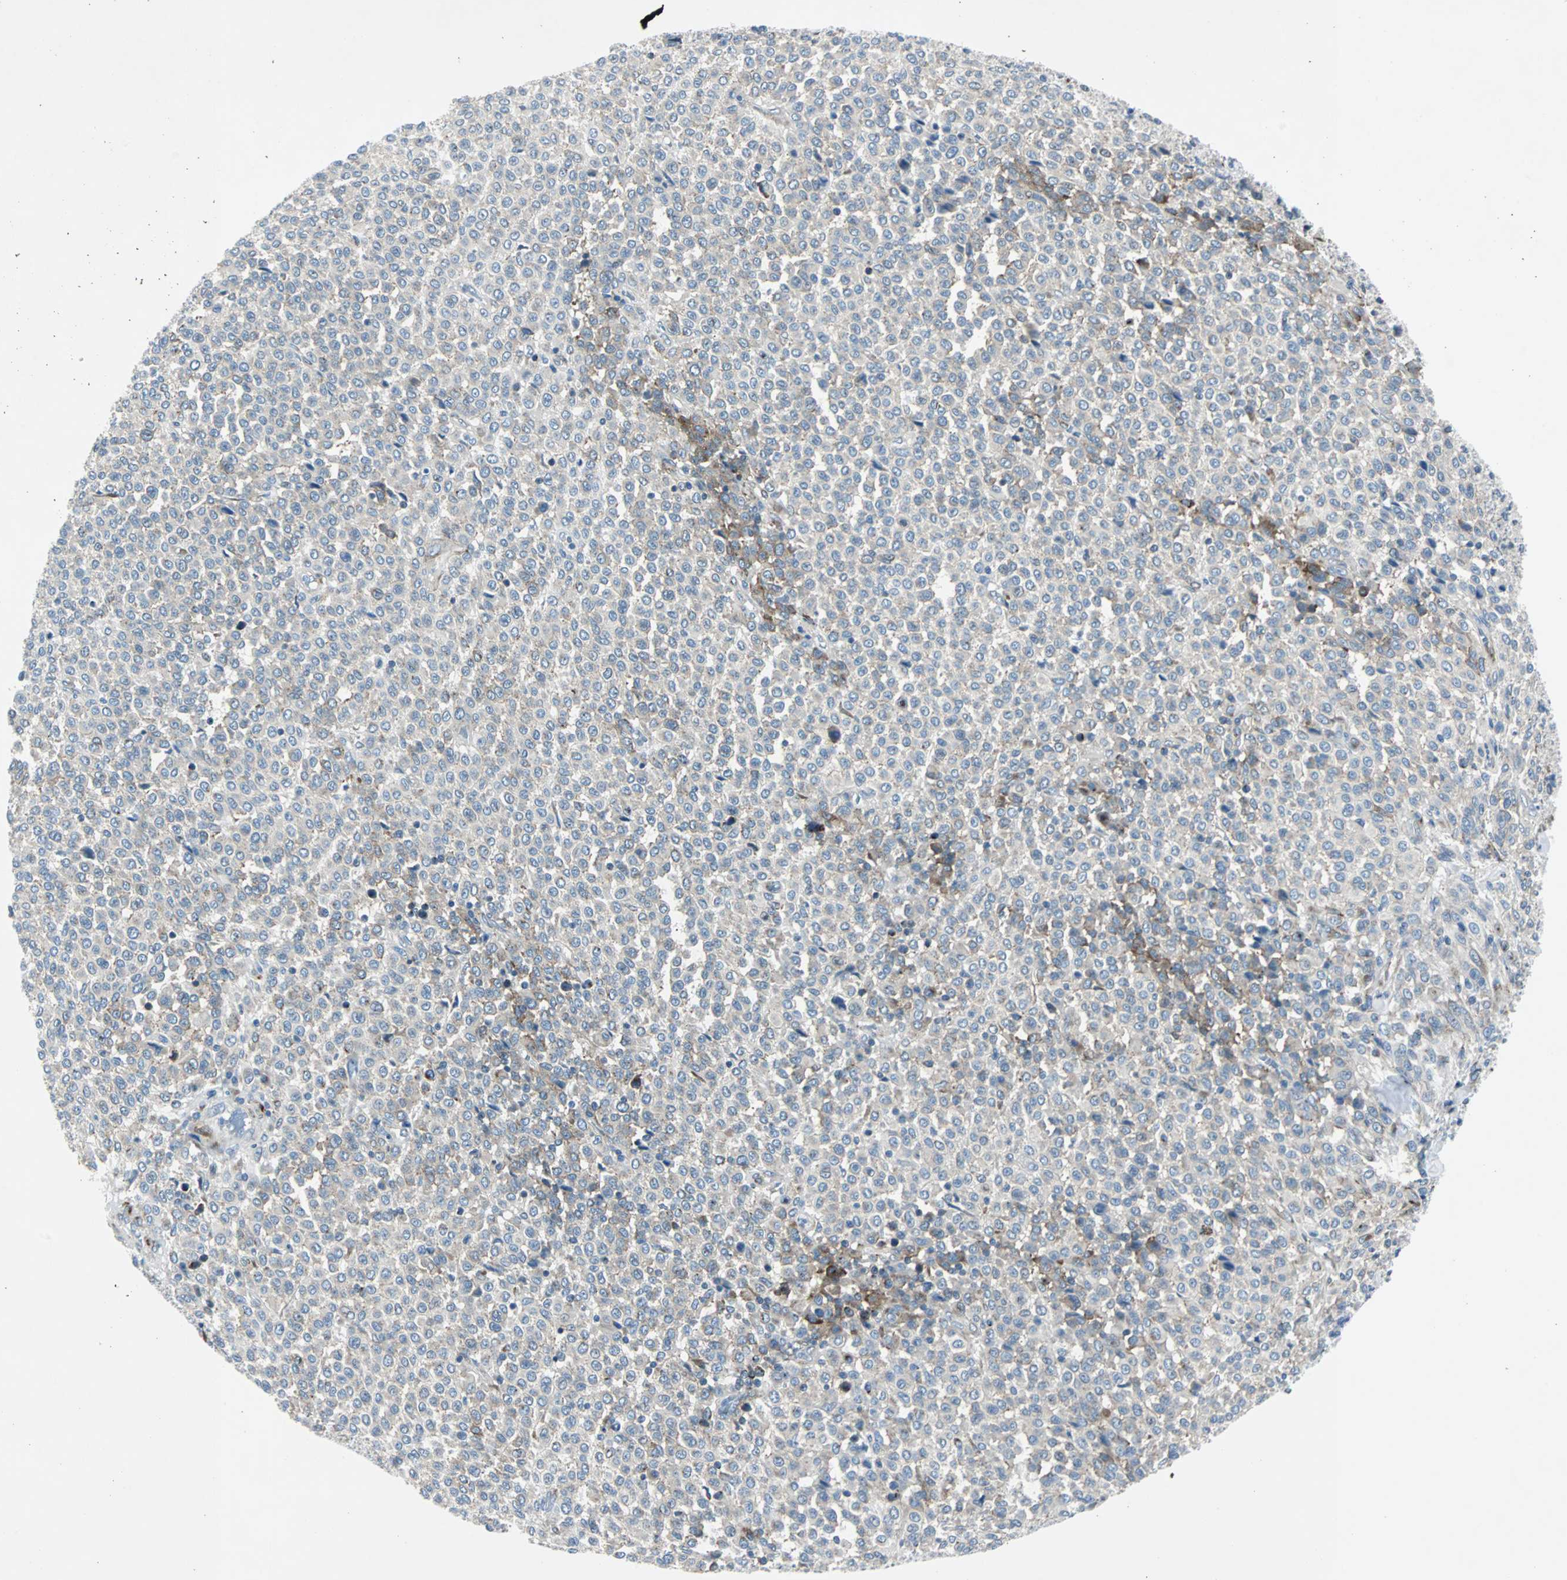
{"staining": {"intensity": "weak", "quantity": ">75%", "location": "cytoplasmic/membranous"}, "tissue": "melanoma", "cell_type": "Tumor cells", "image_type": "cancer", "snomed": [{"axis": "morphology", "description": "Malignant melanoma, Metastatic site"}, {"axis": "topography", "description": "Pancreas"}], "caption": "Human malignant melanoma (metastatic site) stained with a brown dye shows weak cytoplasmic/membranous positive staining in about >75% of tumor cells.", "gene": "BBC3", "patient": {"sex": "female", "age": 30}}